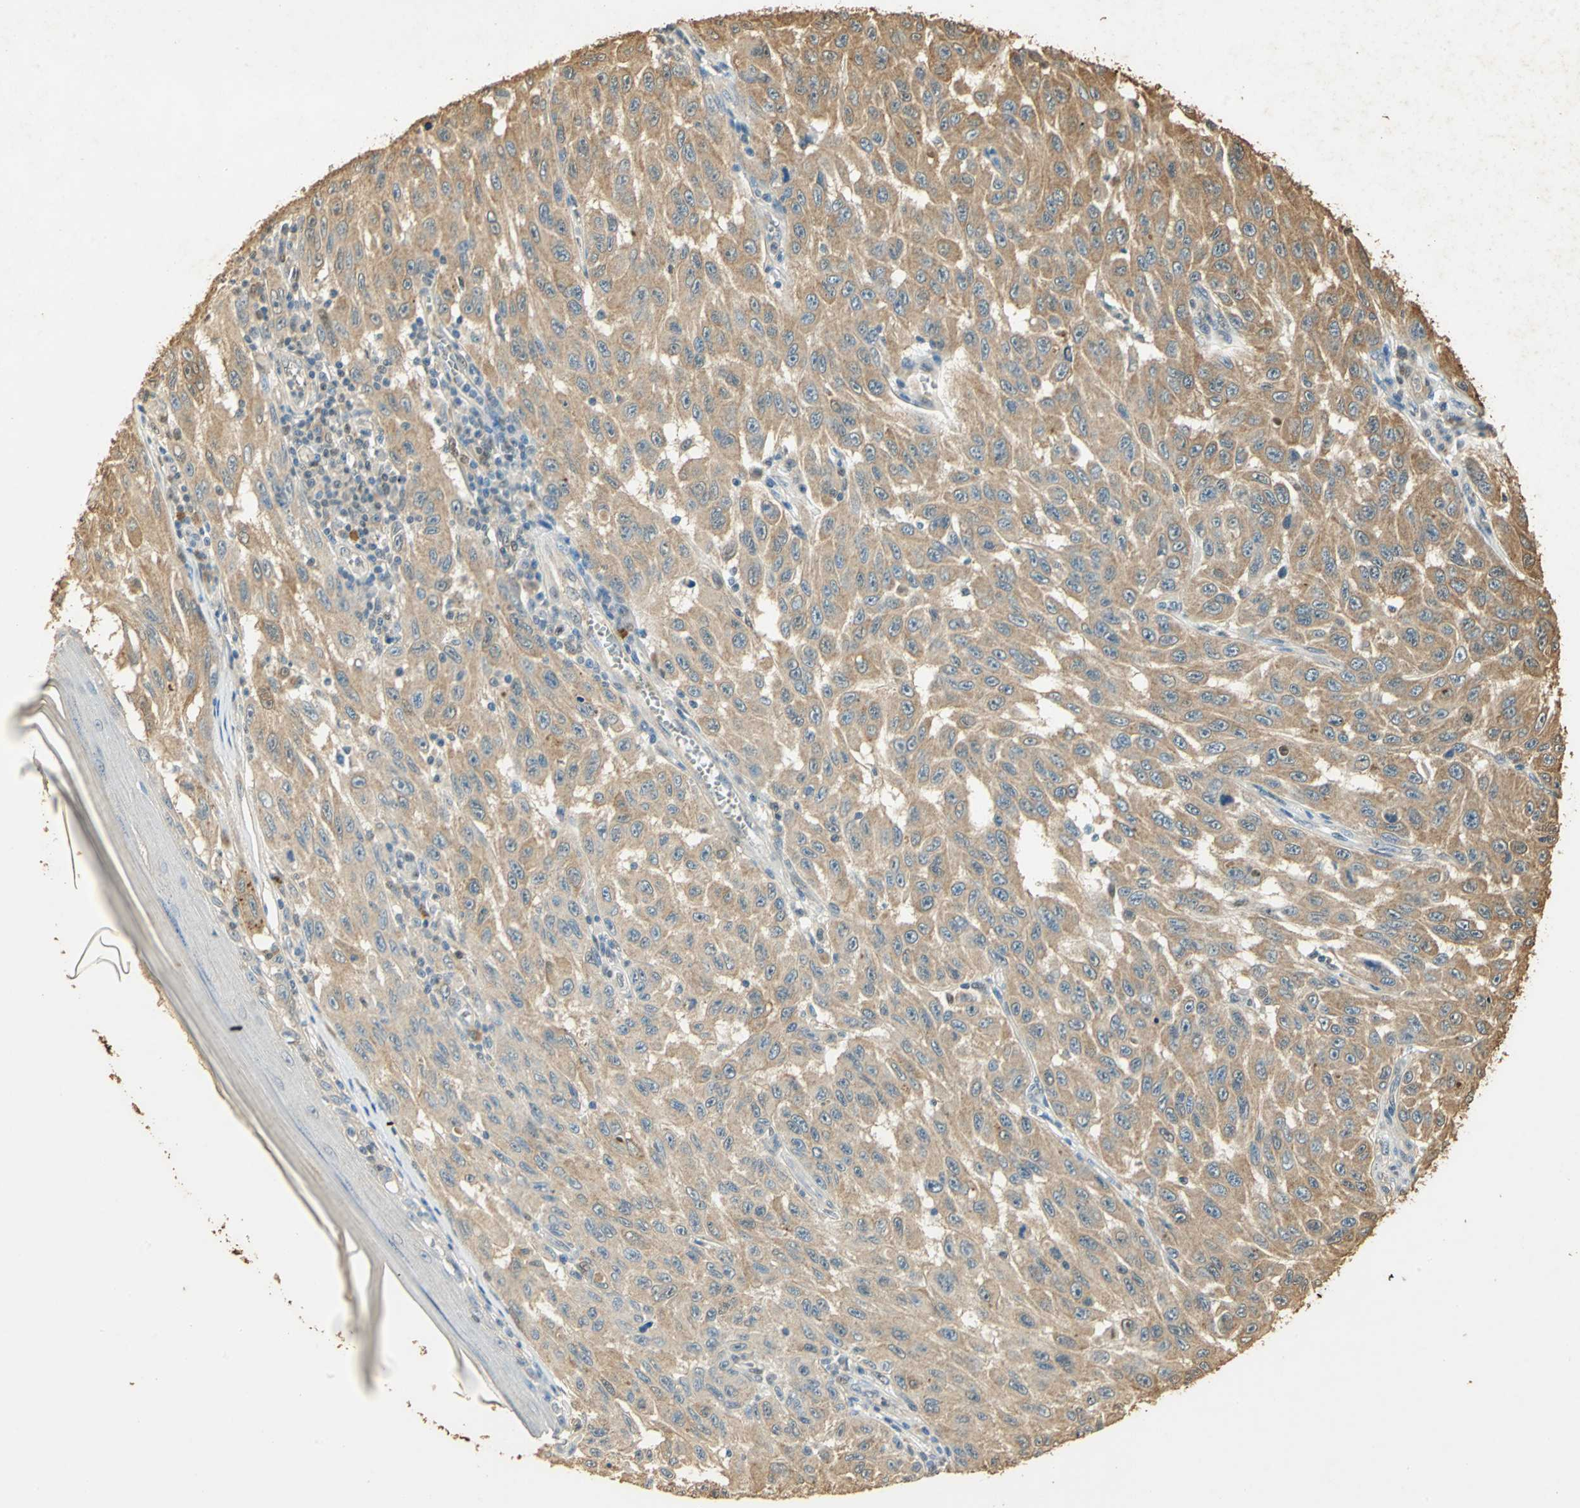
{"staining": {"intensity": "moderate", "quantity": ">75%", "location": "cytoplasmic/membranous"}, "tissue": "melanoma", "cell_type": "Tumor cells", "image_type": "cancer", "snomed": [{"axis": "morphology", "description": "Malignant melanoma, NOS"}, {"axis": "topography", "description": "Skin"}], "caption": "IHC micrograph of neoplastic tissue: human melanoma stained using immunohistochemistry (IHC) displays medium levels of moderate protein expression localized specifically in the cytoplasmic/membranous of tumor cells, appearing as a cytoplasmic/membranous brown color.", "gene": "GAPDH", "patient": {"sex": "male", "age": 30}}